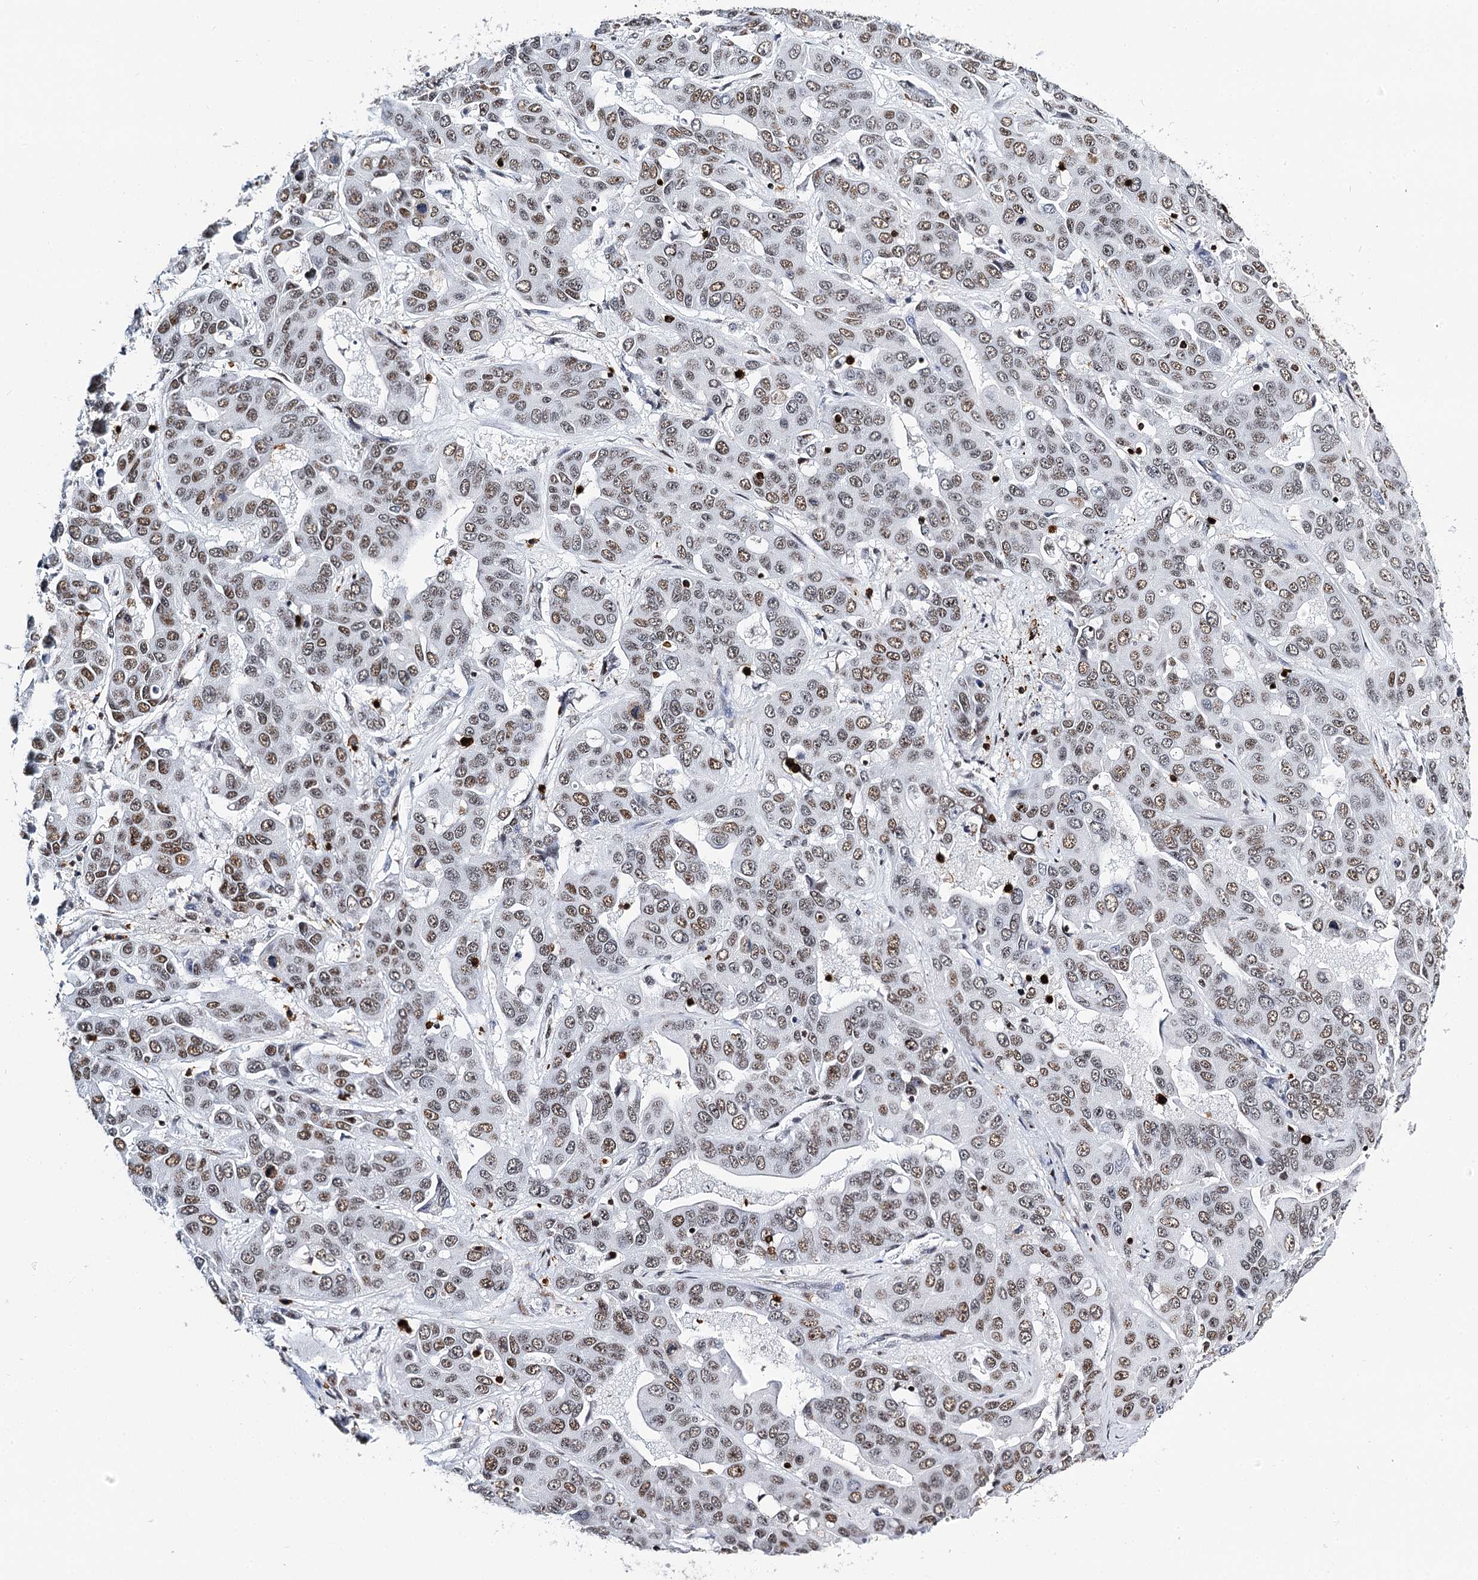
{"staining": {"intensity": "moderate", "quantity": ">75%", "location": "nuclear"}, "tissue": "liver cancer", "cell_type": "Tumor cells", "image_type": "cancer", "snomed": [{"axis": "morphology", "description": "Cholangiocarcinoma"}, {"axis": "topography", "description": "Liver"}], "caption": "Immunohistochemistry (IHC) image of human liver cancer stained for a protein (brown), which displays medium levels of moderate nuclear staining in about >75% of tumor cells.", "gene": "BARD1", "patient": {"sex": "female", "age": 52}}